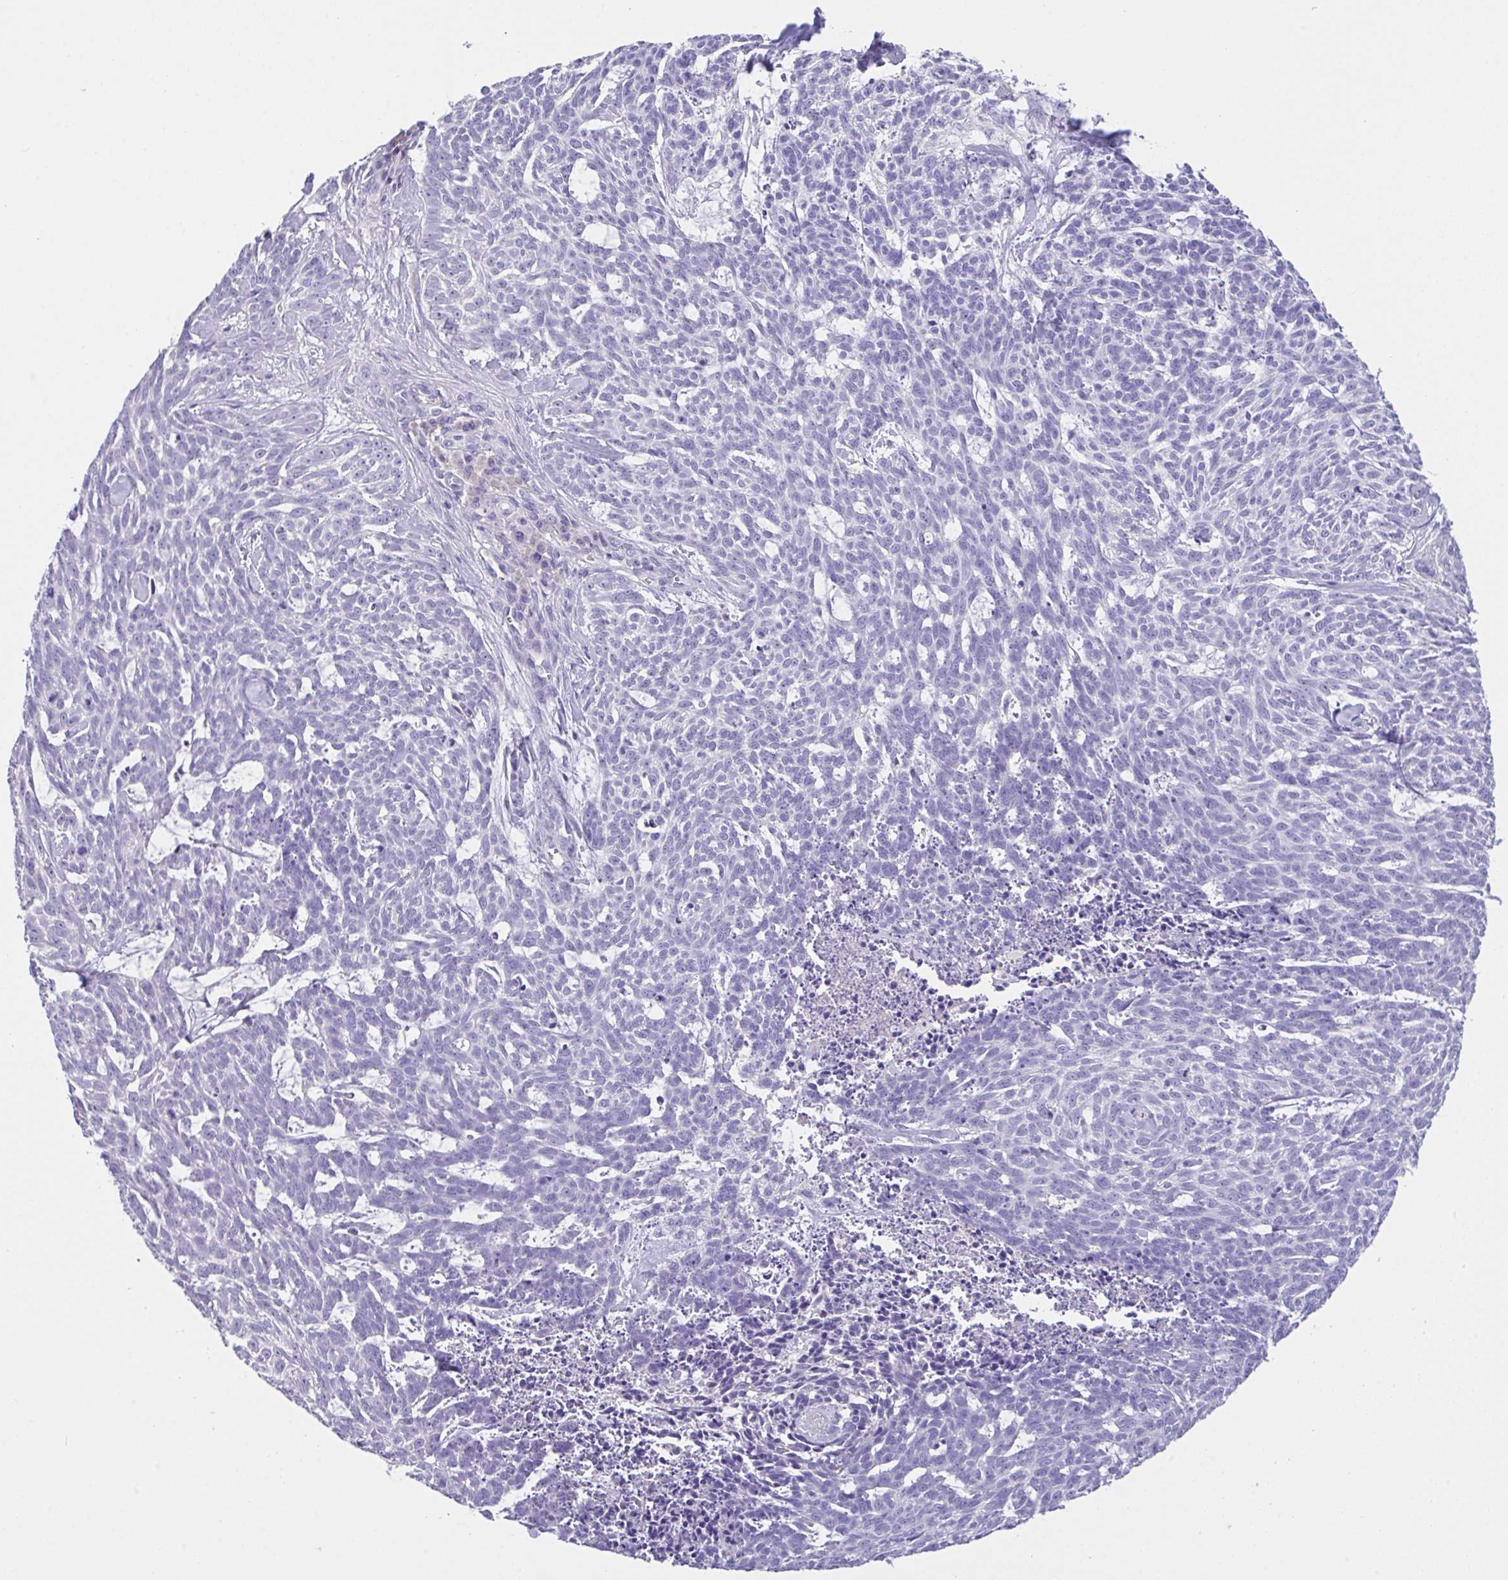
{"staining": {"intensity": "negative", "quantity": "none", "location": "none"}, "tissue": "skin cancer", "cell_type": "Tumor cells", "image_type": "cancer", "snomed": [{"axis": "morphology", "description": "Basal cell carcinoma"}, {"axis": "topography", "description": "Skin"}], "caption": "This is an immunohistochemistry photomicrograph of skin cancer (basal cell carcinoma). There is no staining in tumor cells.", "gene": "CA10", "patient": {"sex": "female", "age": 93}}